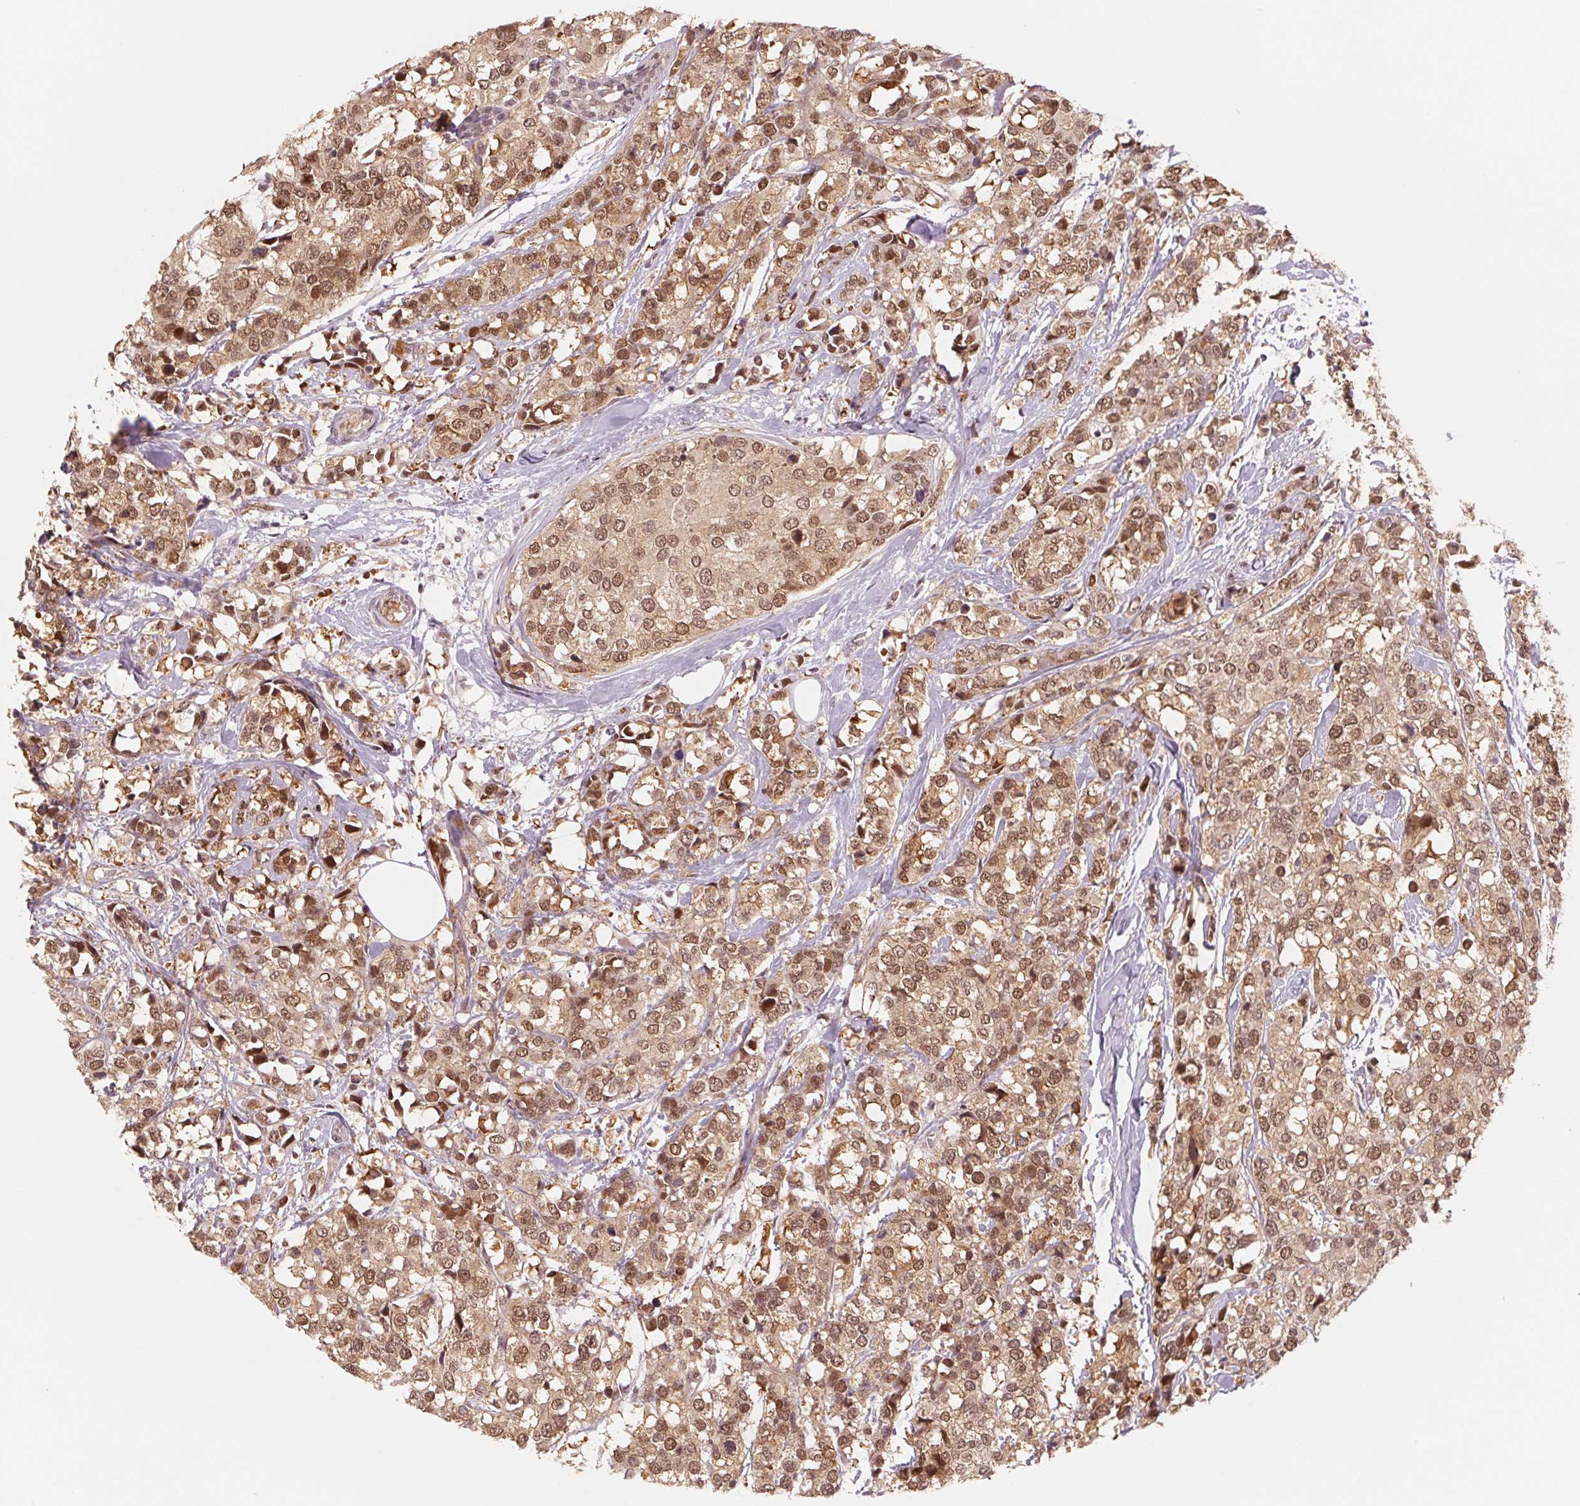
{"staining": {"intensity": "moderate", "quantity": ">75%", "location": "cytoplasmic/membranous,nuclear"}, "tissue": "breast cancer", "cell_type": "Tumor cells", "image_type": "cancer", "snomed": [{"axis": "morphology", "description": "Lobular carcinoma"}, {"axis": "topography", "description": "Breast"}], "caption": "DAB (3,3'-diaminobenzidine) immunohistochemical staining of human breast cancer (lobular carcinoma) reveals moderate cytoplasmic/membranous and nuclear protein staining in approximately >75% of tumor cells. (DAB (3,3'-diaminobenzidine) = brown stain, brightfield microscopy at high magnification).", "gene": "DNAJB6", "patient": {"sex": "female", "age": 59}}